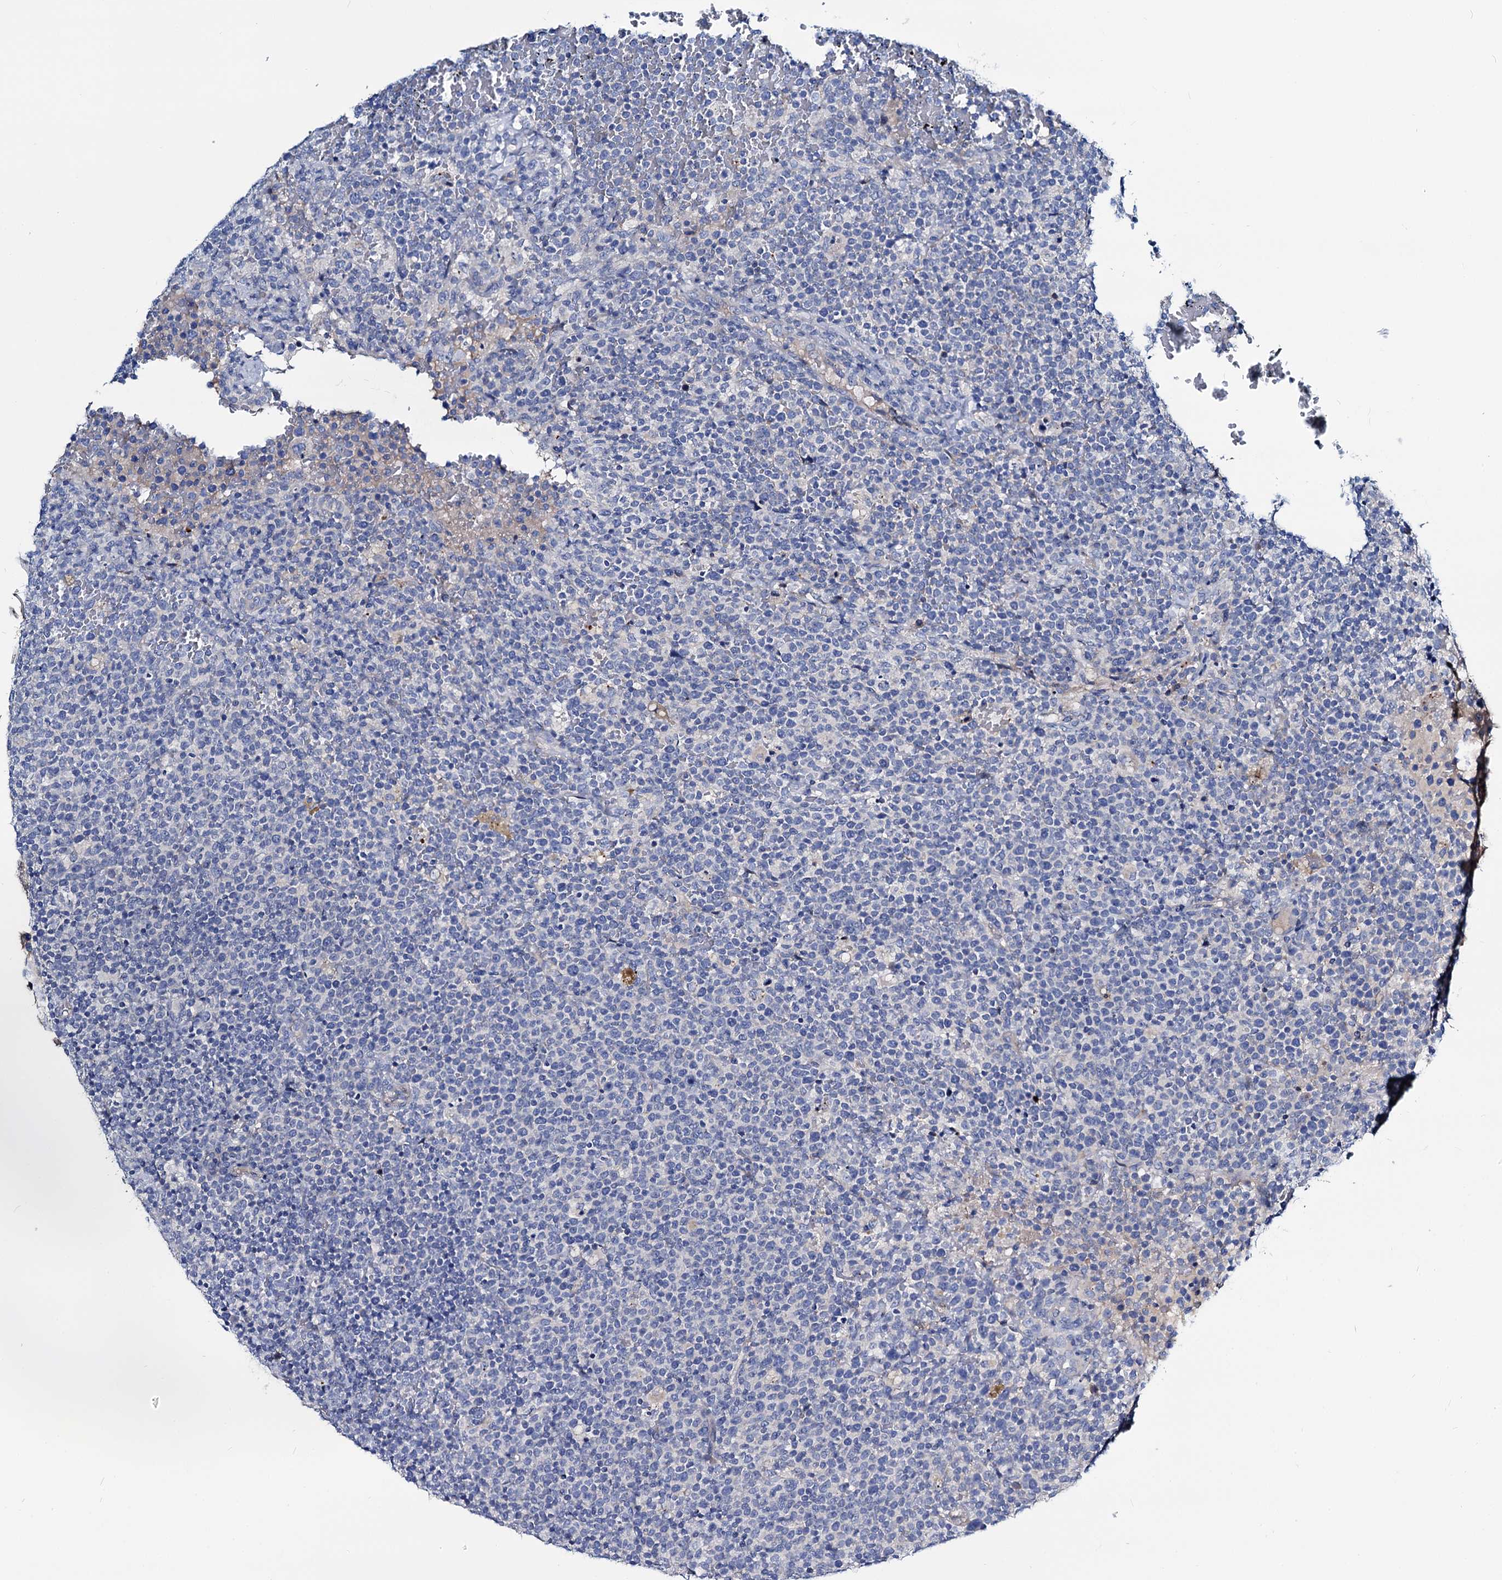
{"staining": {"intensity": "negative", "quantity": "none", "location": "none"}, "tissue": "lymphoma", "cell_type": "Tumor cells", "image_type": "cancer", "snomed": [{"axis": "morphology", "description": "Malignant lymphoma, non-Hodgkin's type, High grade"}, {"axis": "topography", "description": "Lymph node"}], "caption": "DAB immunohistochemical staining of lymphoma reveals no significant expression in tumor cells. (Brightfield microscopy of DAB immunohistochemistry (IHC) at high magnification).", "gene": "DYDC2", "patient": {"sex": "male", "age": 61}}